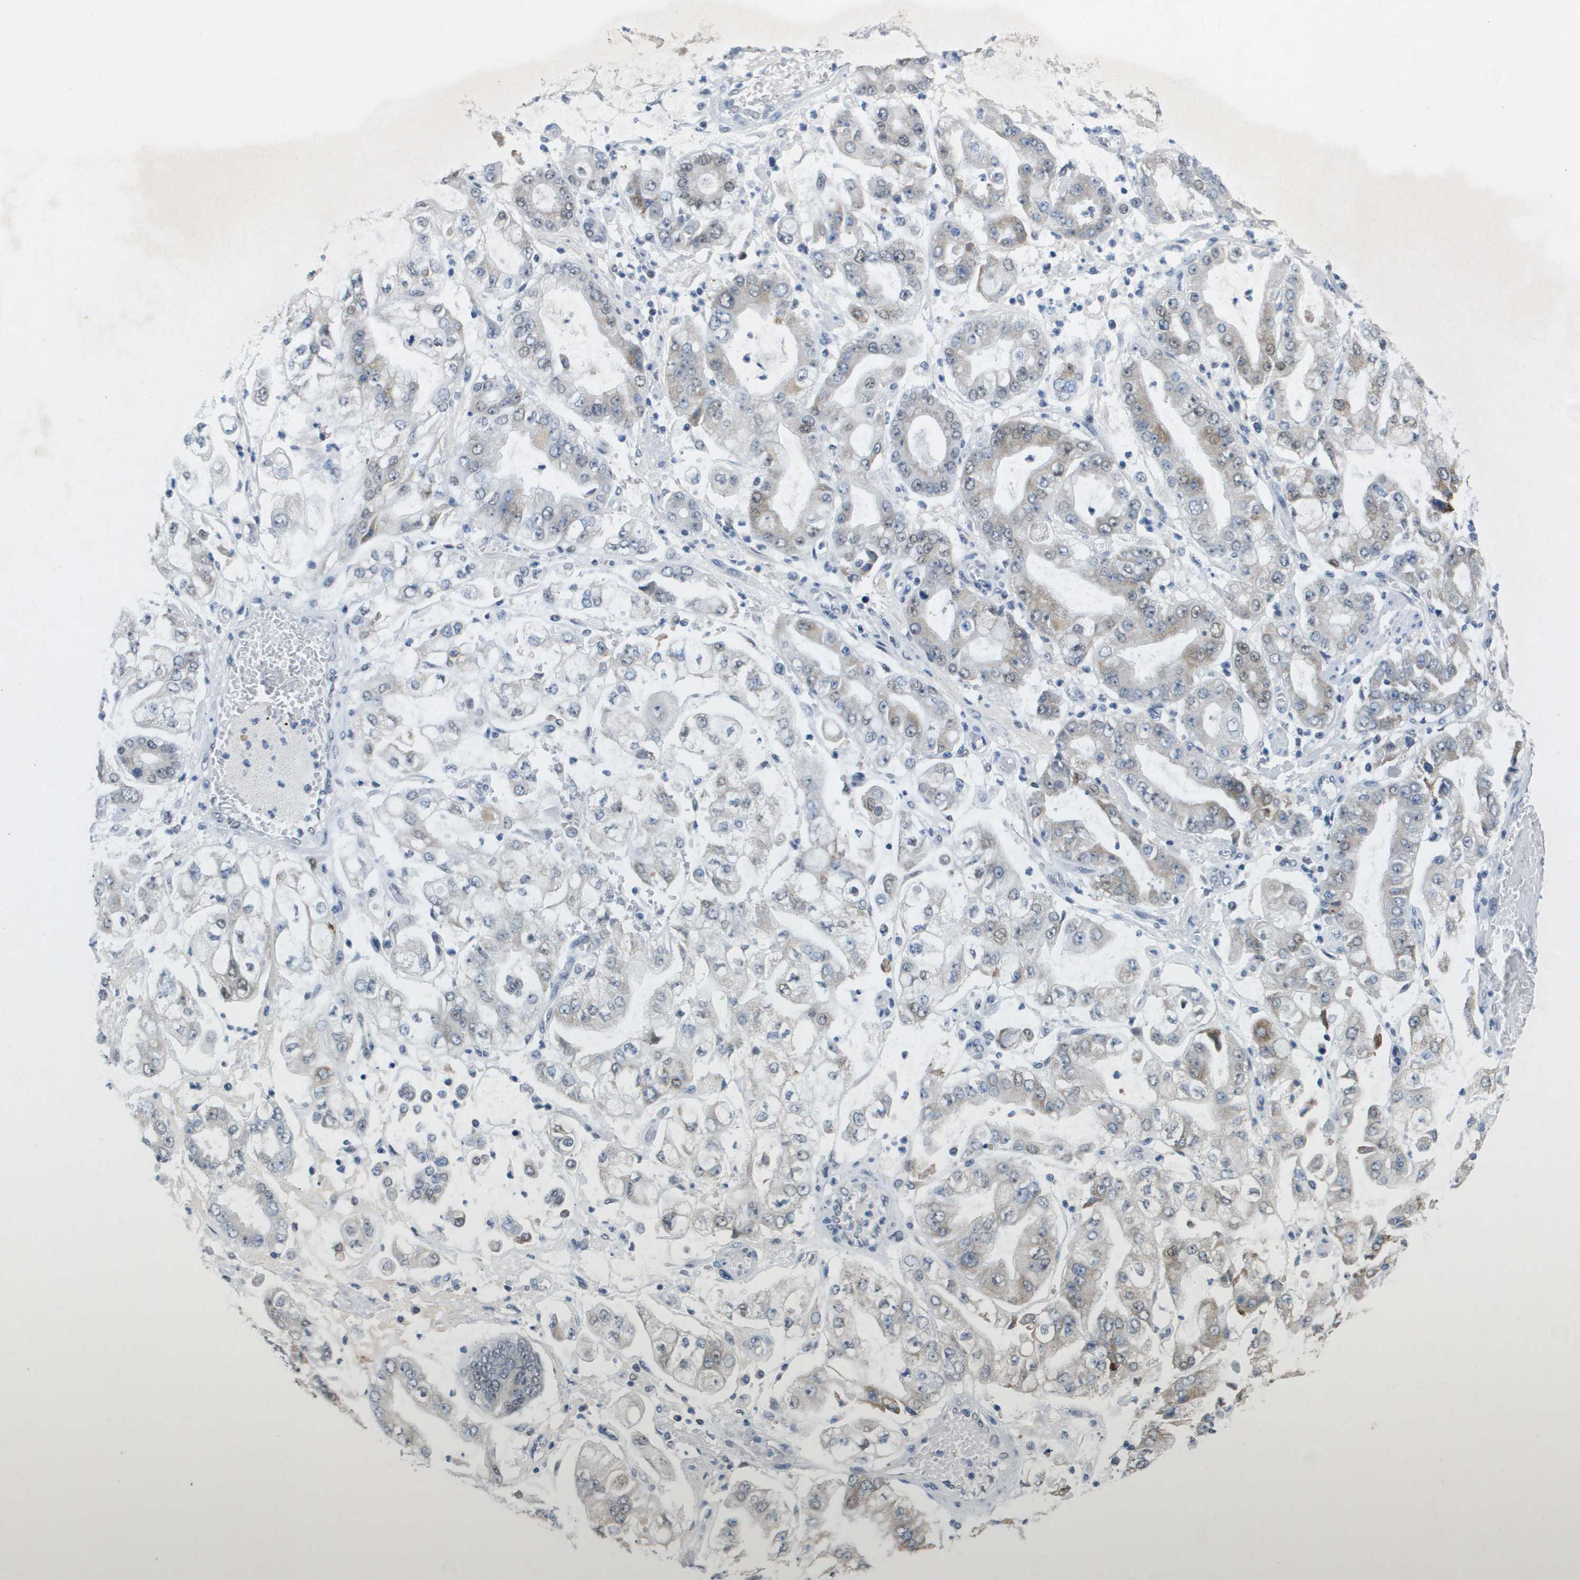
{"staining": {"intensity": "weak", "quantity": "<25%", "location": "cytoplasmic/membranous,nuclear"}, "tissue": "stomach cancer", "cell_type": "Tumor cells", "image_type": "cancer", "snomed": [{"axis": "morphology", "description": "Adenocarcinoma, NOS"}, {"axis": "topography", "description": "Stomach"}], "caption": "Tumor cells are negative for protein expression in human stomach cancer (adenocarcinoma).", "gene": "TP53RK", "patient": {"sex": "male", "age": 76}}